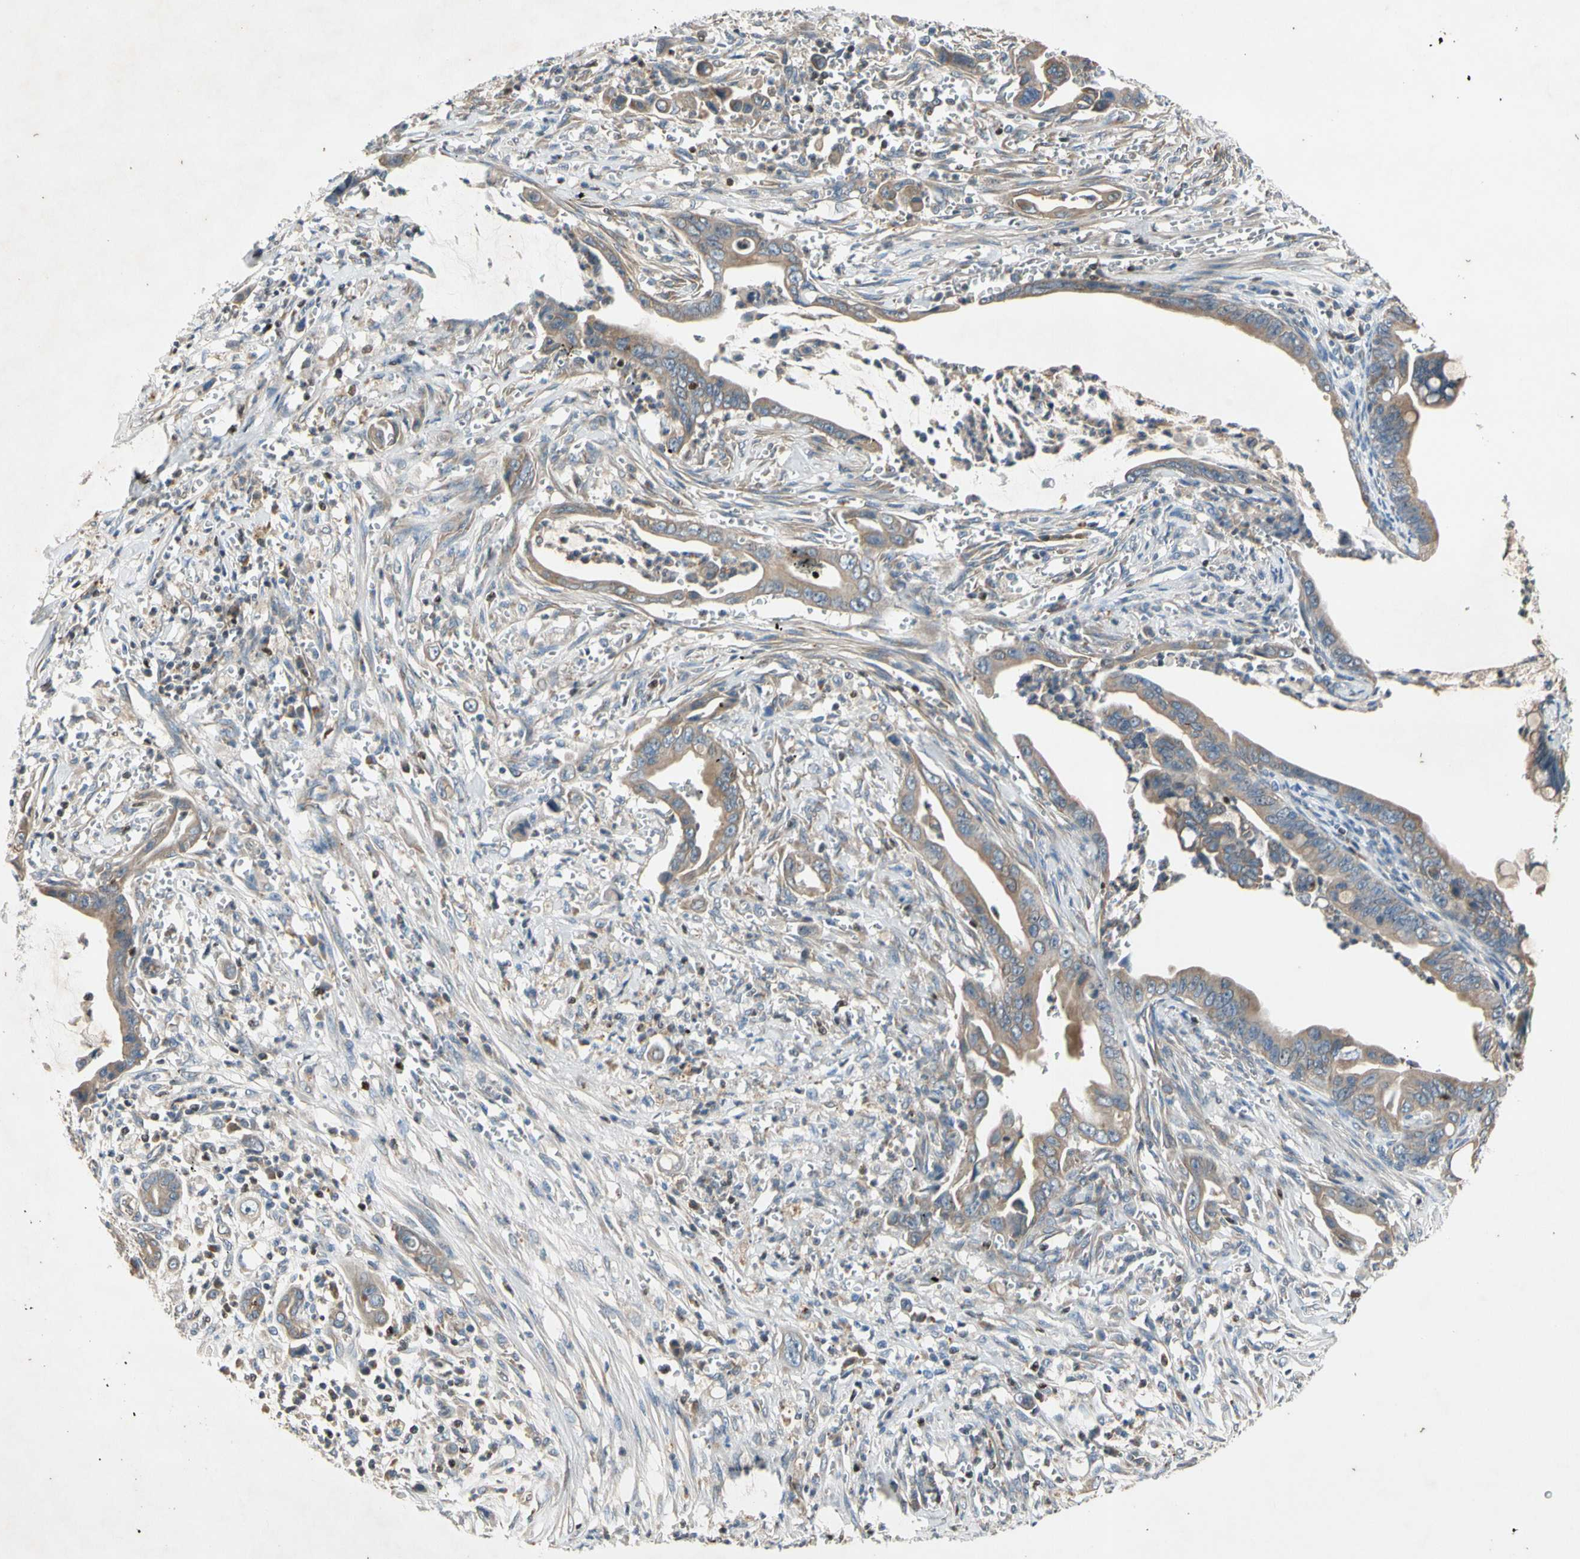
{"staining": {"intensity": "weak", "quantity": ">75%", "location": "cytoplasmic/membranous"}, "tissue": "pancreatic cancer", "cell_type": "Tumor cells", "image_type": "cancer", "snomed": [{"axis": "morphology", "description": "Adenocarcinoma, NOS"}, {"axis": "topography", "description": "Pancreas"}], "caption": "Immunohistochemistry staining of pancreatic cancer, which demonstrates low levels of weak cytoplasmic/membranous positivity in about >75% of tumor cells indicating weak cytoplasmic/membranous protein positivity. The staining was performed using DAB (3,3'-diaminobenzidine) (brown) for protein detection and nuclei were counterstained in hematoxylin (blue).", "gene": "TBX21", "patient": {"sex": "male", "age": 59}}